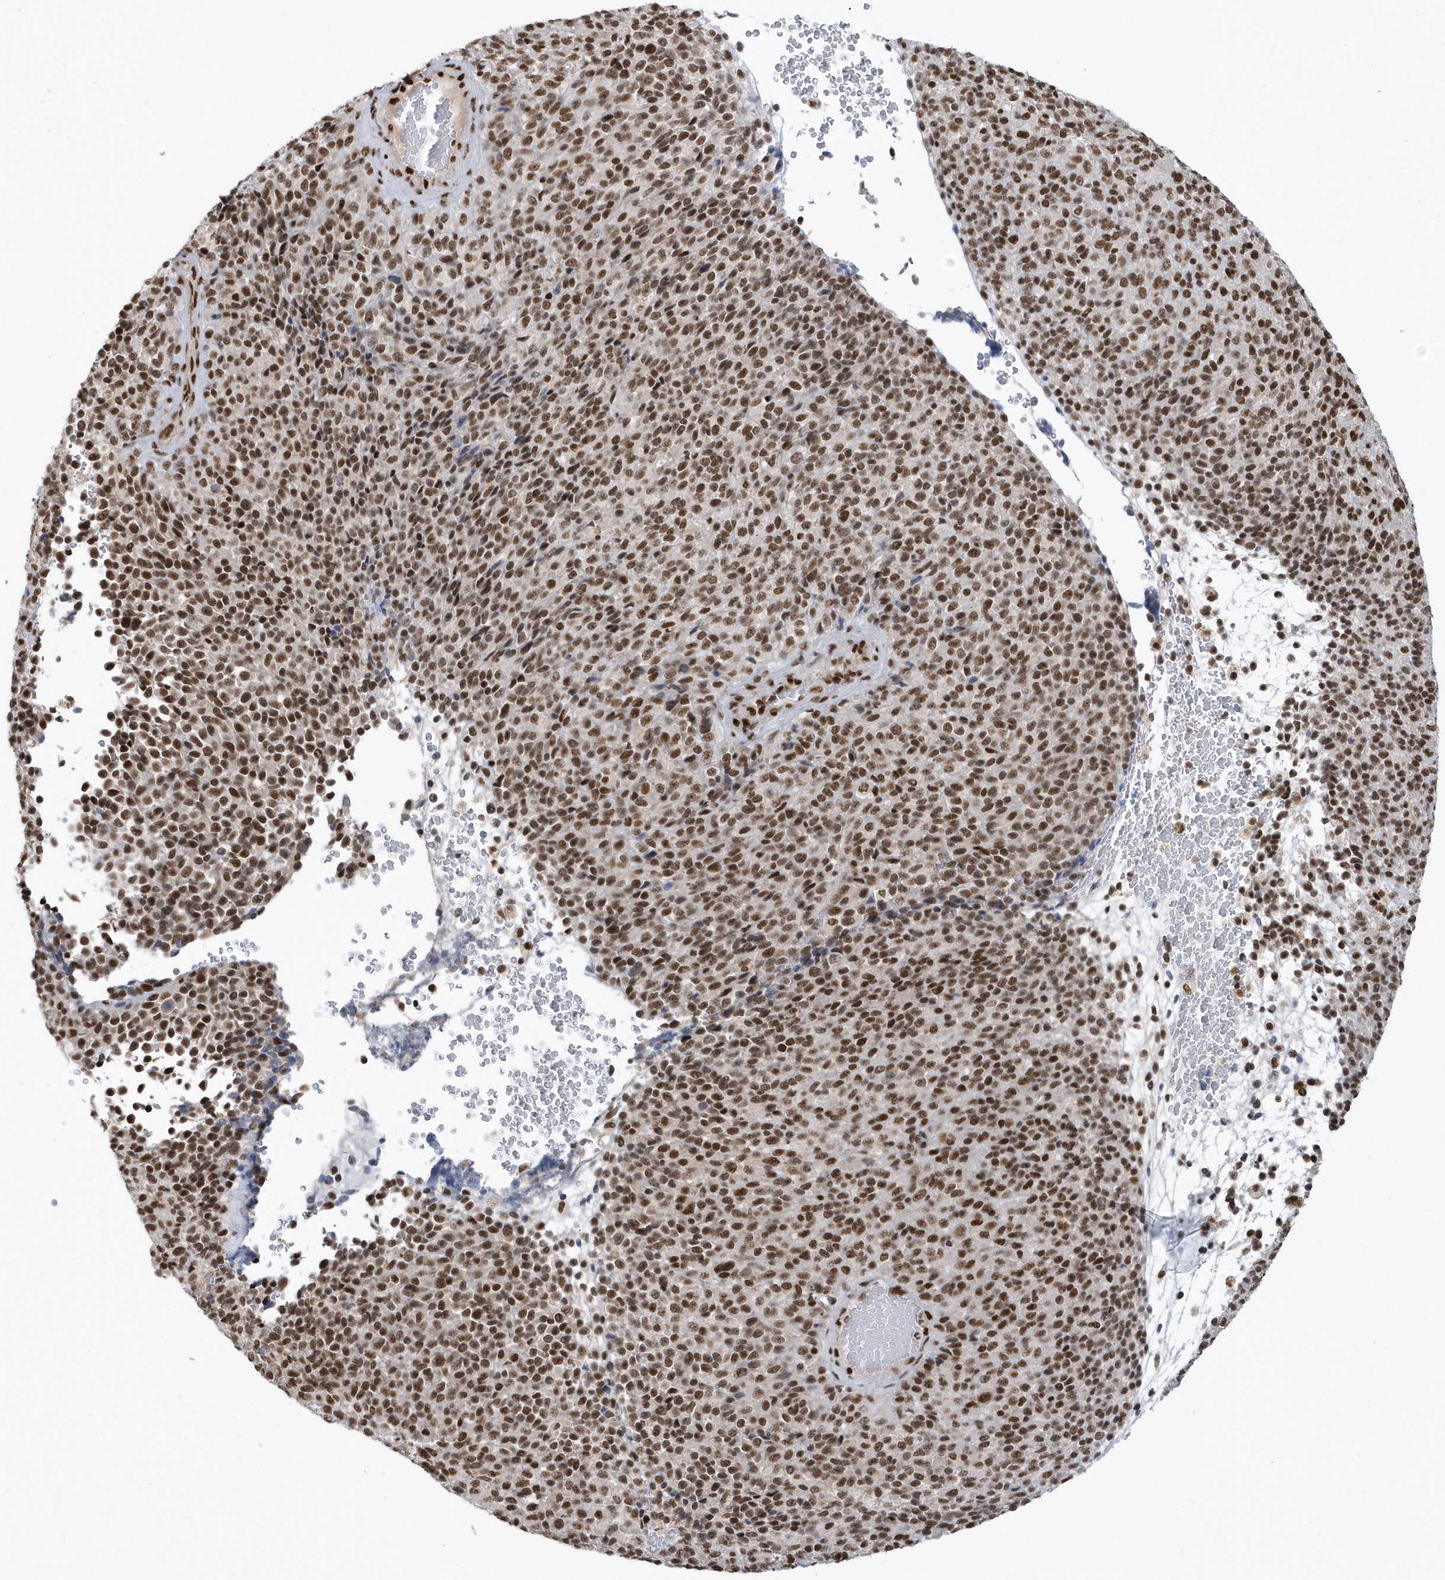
{"staining": {"intensity": "moderate", "quantity": ">75%", "location": "nuclear"}, "tissue": "melanoma", "cell_type": "Tumor cells", "image_type": "cancer", "snomed": [{"axis": "morphology", "description": "Malignant melanoma, Metastatic site"}, {"axis": "topography", "description": "Brain"}], "caption": "The image shows staining of melanoma, revealing moderate nuclear protein staining (brown color) within tumor cells.", "gene": "SEPHS1", "patient": {"sex": "female", "age": 56}}